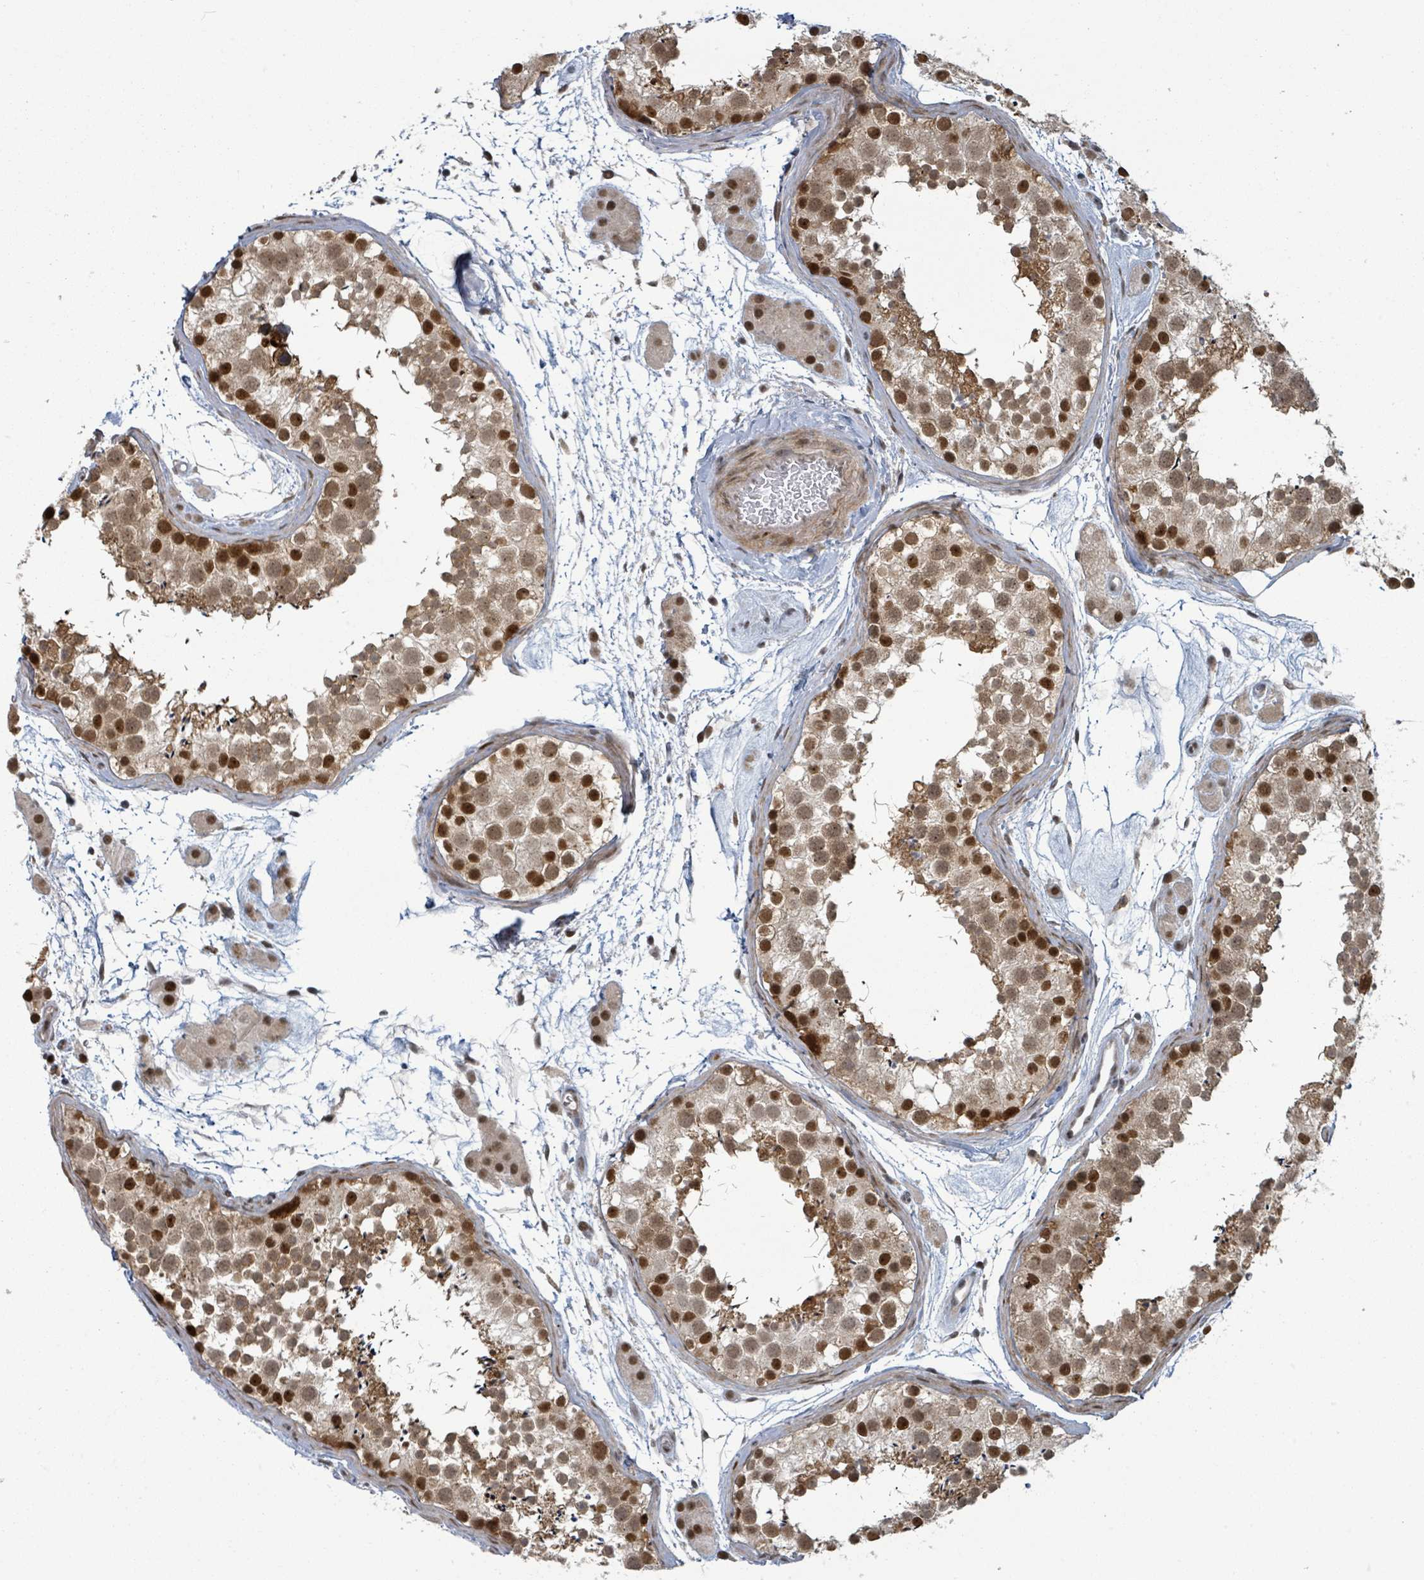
{"staining": {"intensity": "strong", "quantity": ">75%", "location": "cytoplasmic/membranous,nuclear"}, "tissue": "testis", "cell_type": "Cells in seminiferous ducts", "image_type": "normal", "snomed": [{"axis": "morphology", "description": "Normal tissue, NOS"}, {"axis": "topography", "description": "Testis"}], "caption": "Testis stained with immunohistochemistry (IHC) exhibits strong cytoplasmic/membranous,nuclear expression in about >75% of cells in seminiferous ducts.", "gene": "GTF3C1", "patient": {"sex": "male", "age": 41}}